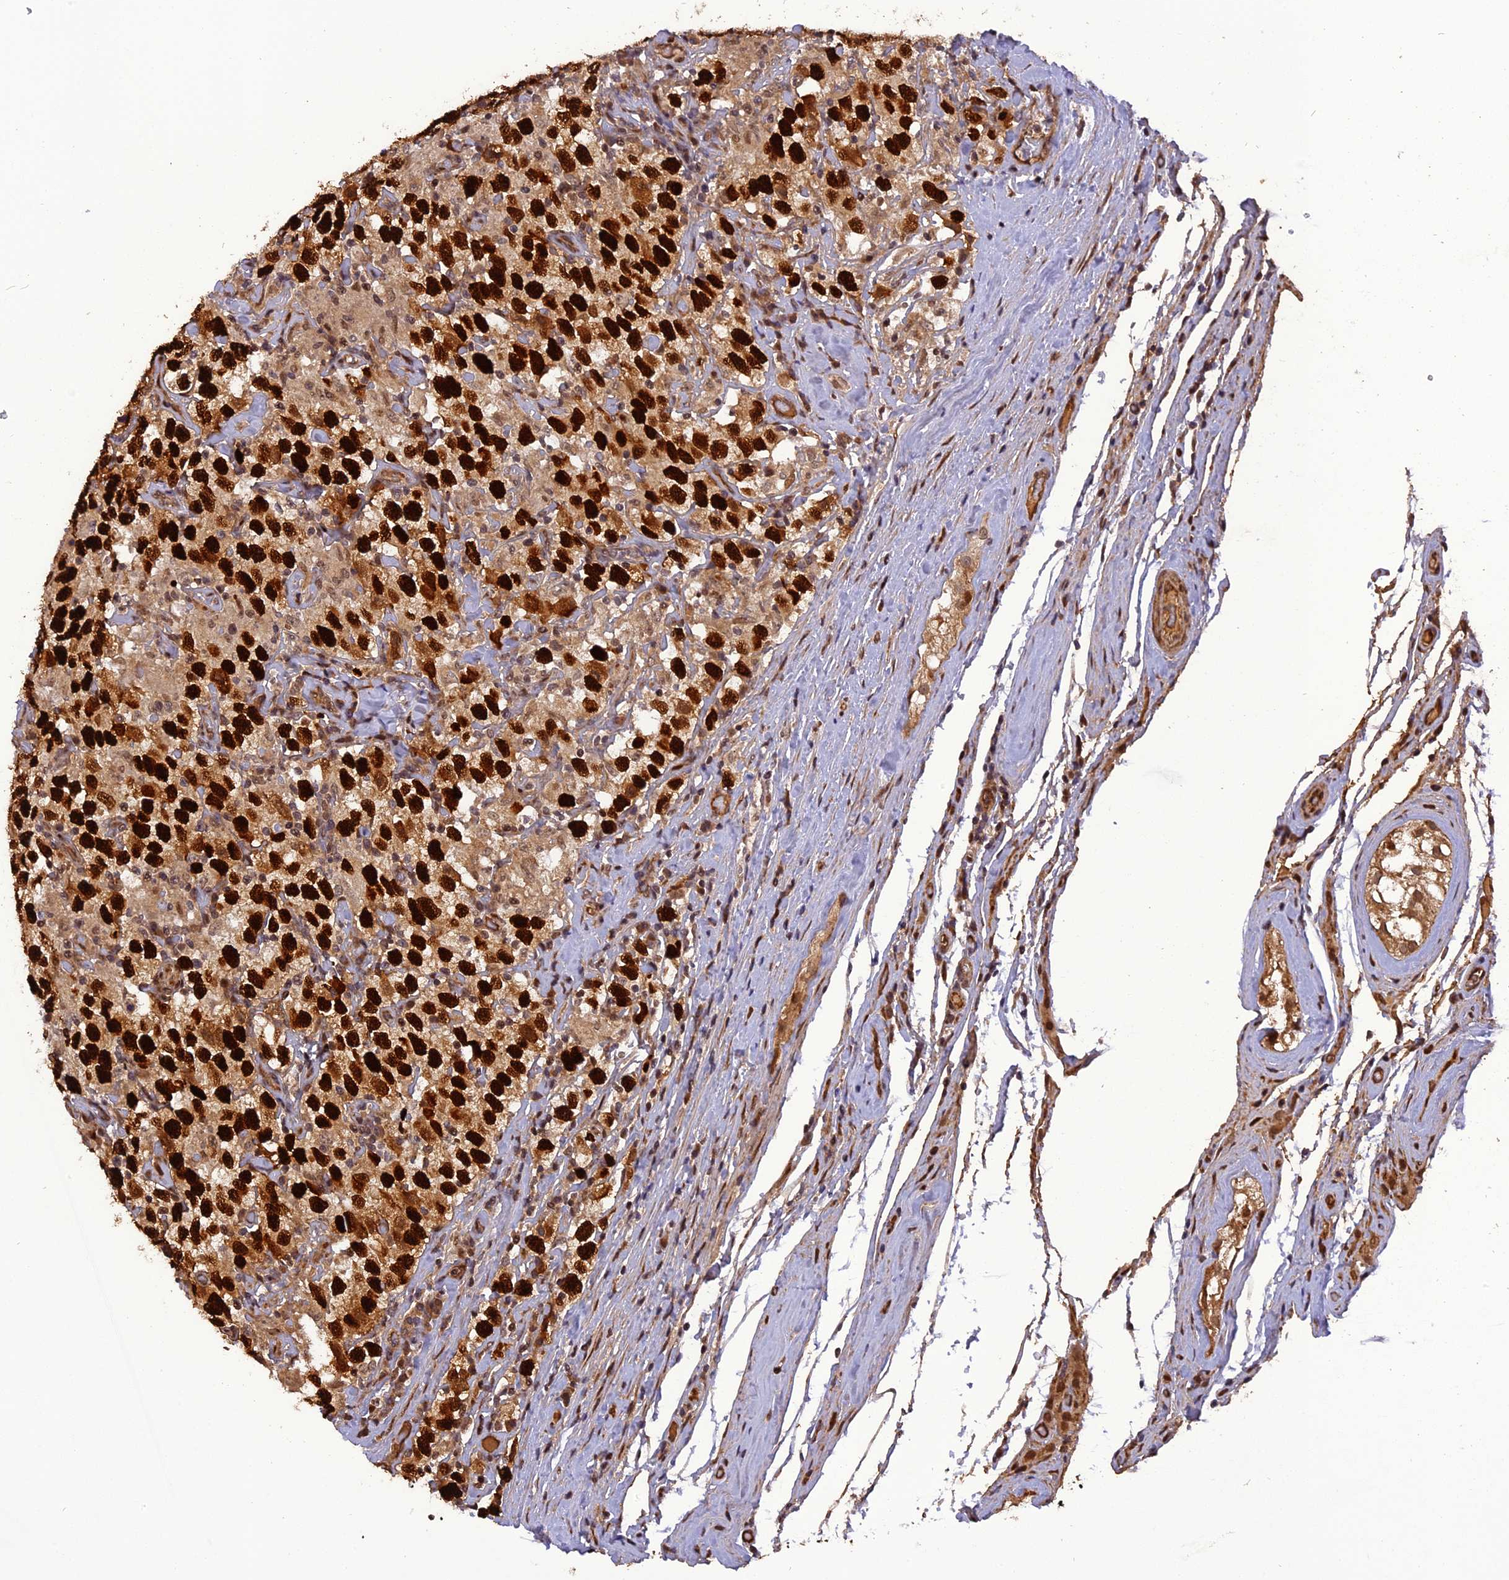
{"staining": {"intensity": "strong", "quantity": ">75%", "location": "nuclear"}, "tissue": "testis cancer", "cell_type": "Tumor cells", "image_type": "cancer", "snomed": [{"axis": "morphology", "description": "Seminoma, NOS"}, {"axis": "topography", "description": "Testis"}], "caption": "Tumor cells show high levels of strong nuclear positivity in about >75% of cells in testis cancer.", "gene": "MICALL1", "patient": {"sex": "male", "age": 41}}